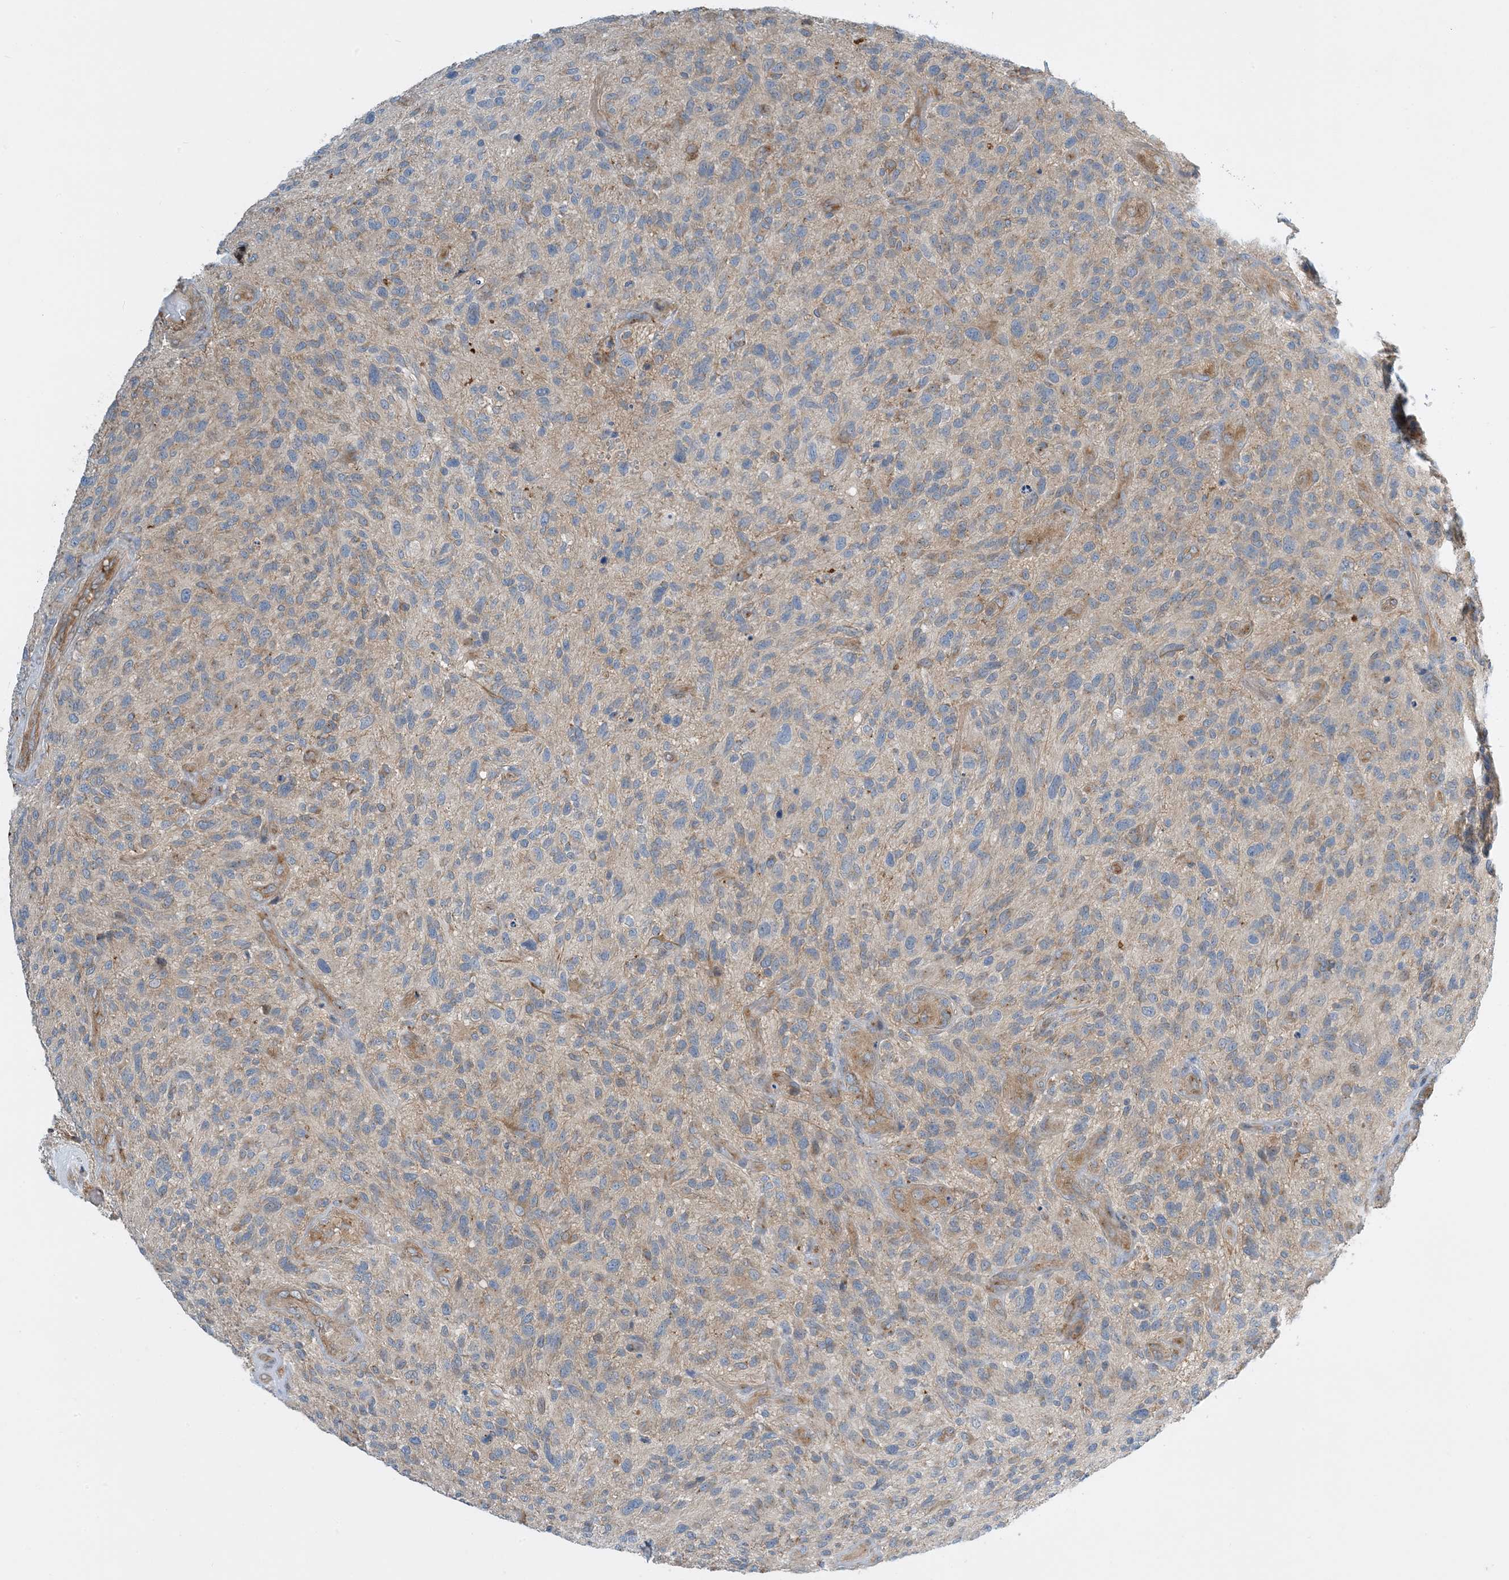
{"staining": {"intensity": "negative", "quantity": "none", "location": "none"}, "tissue": "glioma", "cell_type": "Tumor cells", "image_type": "cancer", "snomed": [{"axis": "morphology", "description": "Glioma, malignant, High grade"}, {"axis": "topography", "description": "Brain"}], "caption": "The IHC histopathology image has no significant positivity in tumor cells of glioma tissue.", "gene": "SIDT1", "patient": {"sex": "male", "age": 47}}